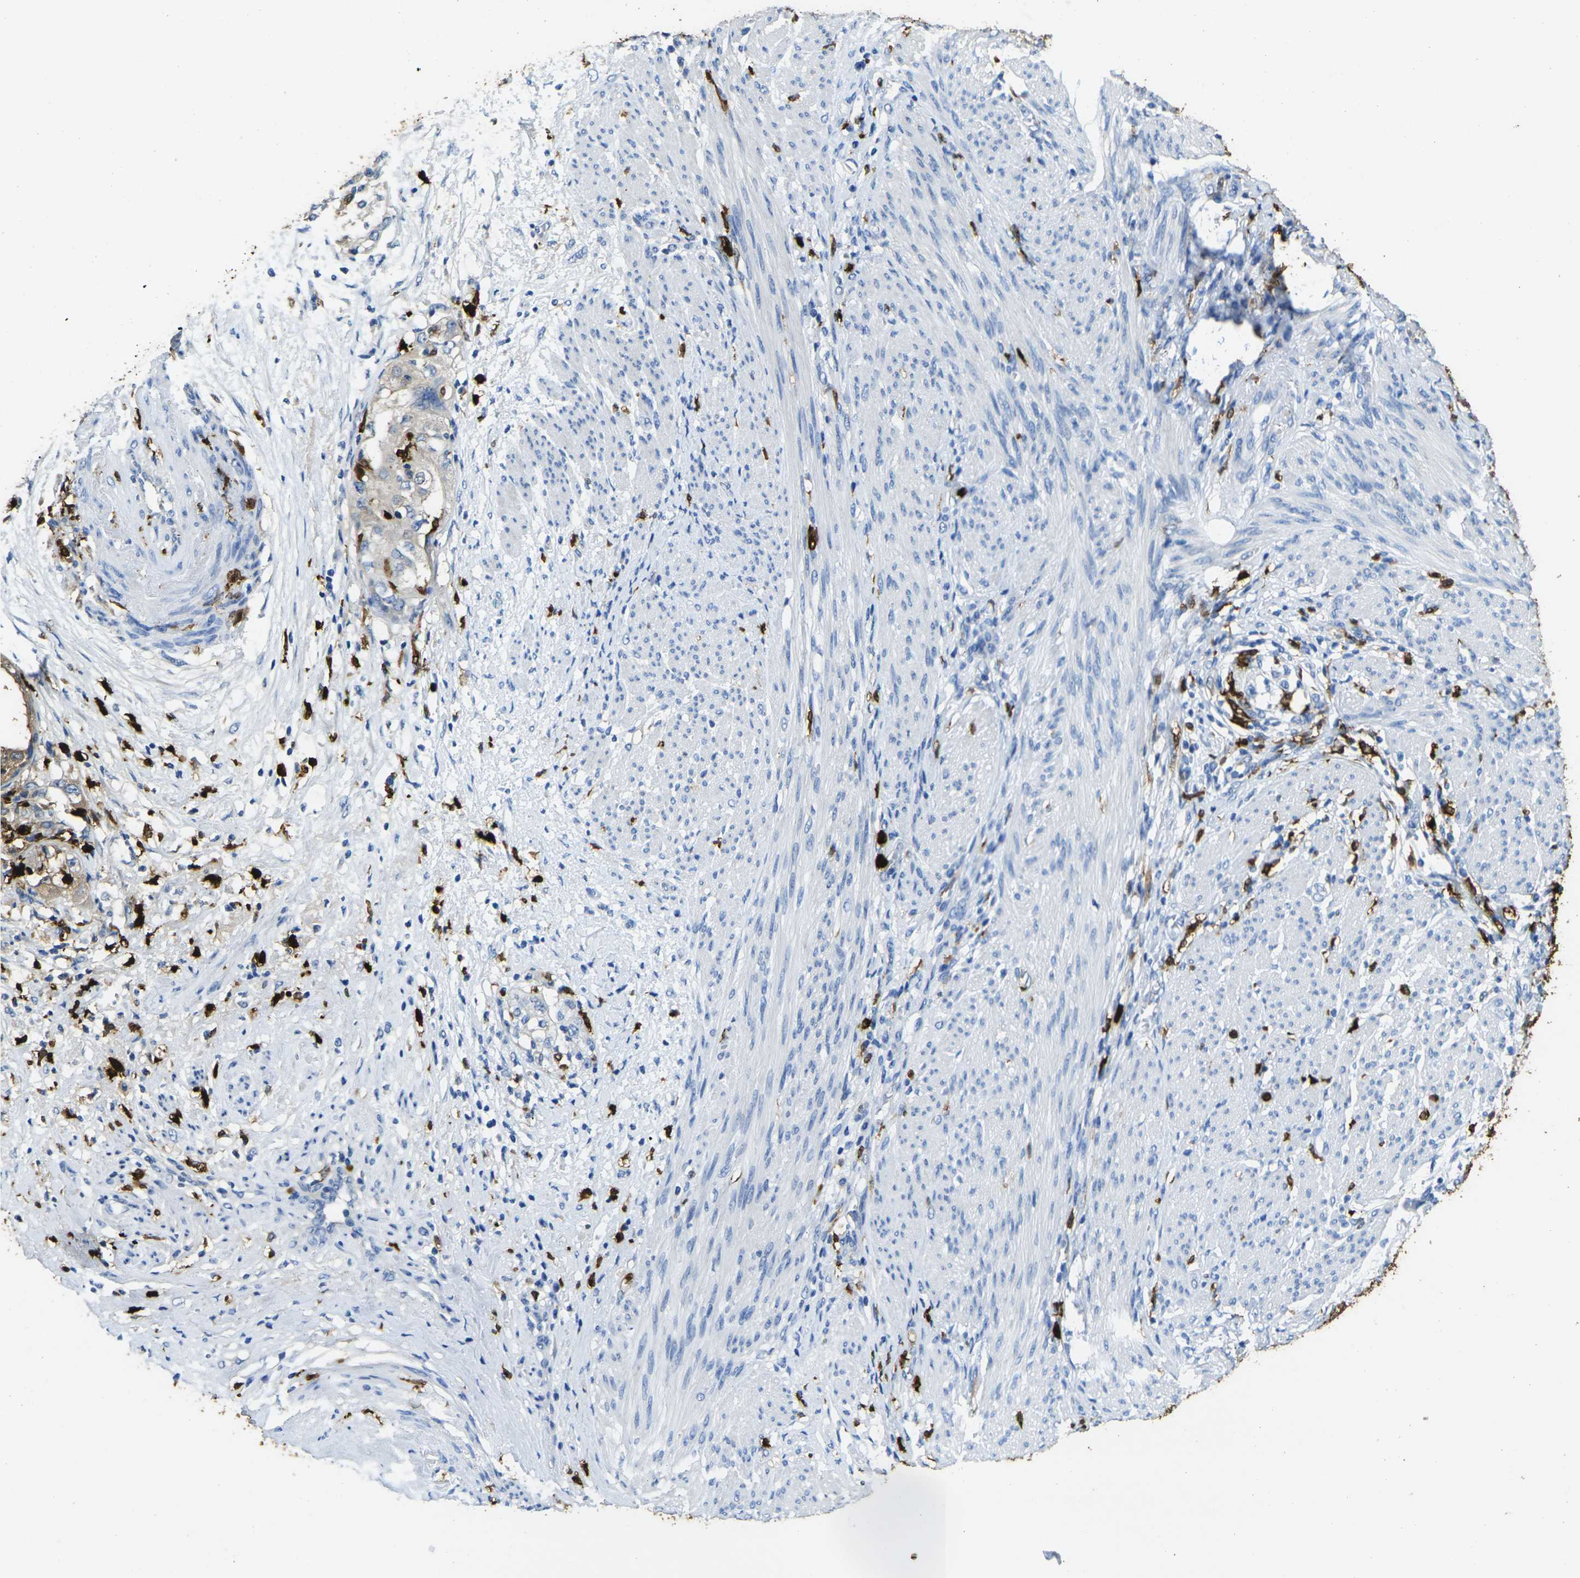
{"staining": {"intensity": "moderate", "quantity": ">75%", "location": "cytoplasmic/membranous"}, "tissue": "endometrial cancer", "cell_type": "Tumor cells", "image_type": "cancer", "snomed": [{"axis": "morphology", "description": "Adenocarcinoma, NOS"}, {"axis": "topography", "description": "Endometrium"}], "caption": "This image shows immunohistochemistry (IHC) staining of adenocarcinoma (endometrial), with medium moderate cytoplasmic/membranous expression in approximately >75% of tumor cells.", "gene": "S100A9", "patient": {"sex": "female", "age": 85}}